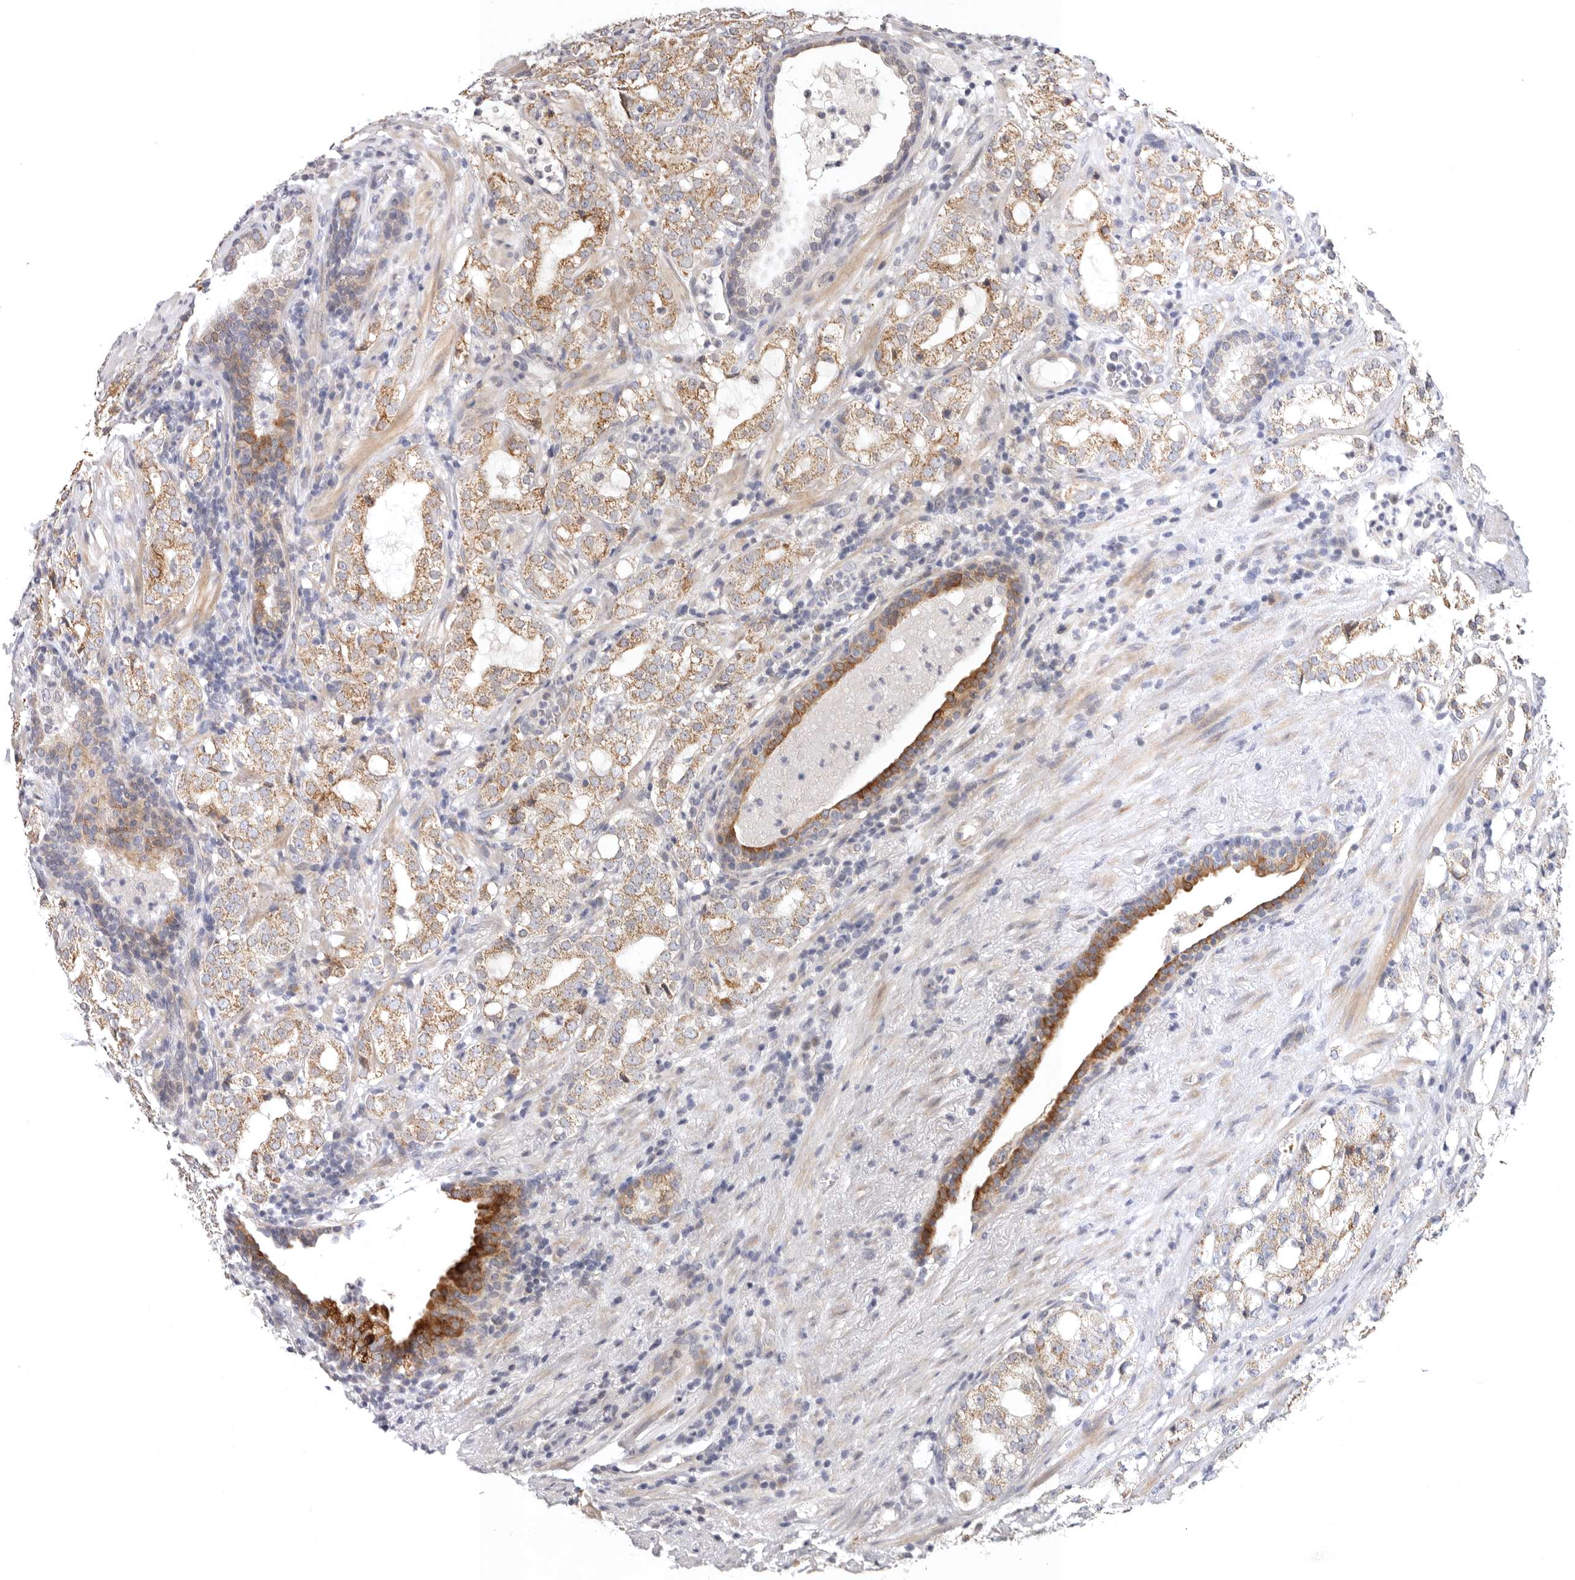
{"staining": {"intensity": "moderate", "quantity": "25%-75%", "location": "cytoplasmic/membranous"}, "tissue": "prostate cancer", "cell_type": "Tumor cells", "image_type": "cancer", "snomed": [{"axis": "morphology", "description": "Adenocarcinoma, High grade"}, {"axis": "topography", "description": "Prostate"}], "caption": "Moderate cytoplasmic/membranous protein staining is present in about 25%-75% of tumor cells in prostate cancer.", "gene": "TFB2M", "patient": {"sex": "male", "age": 64}}